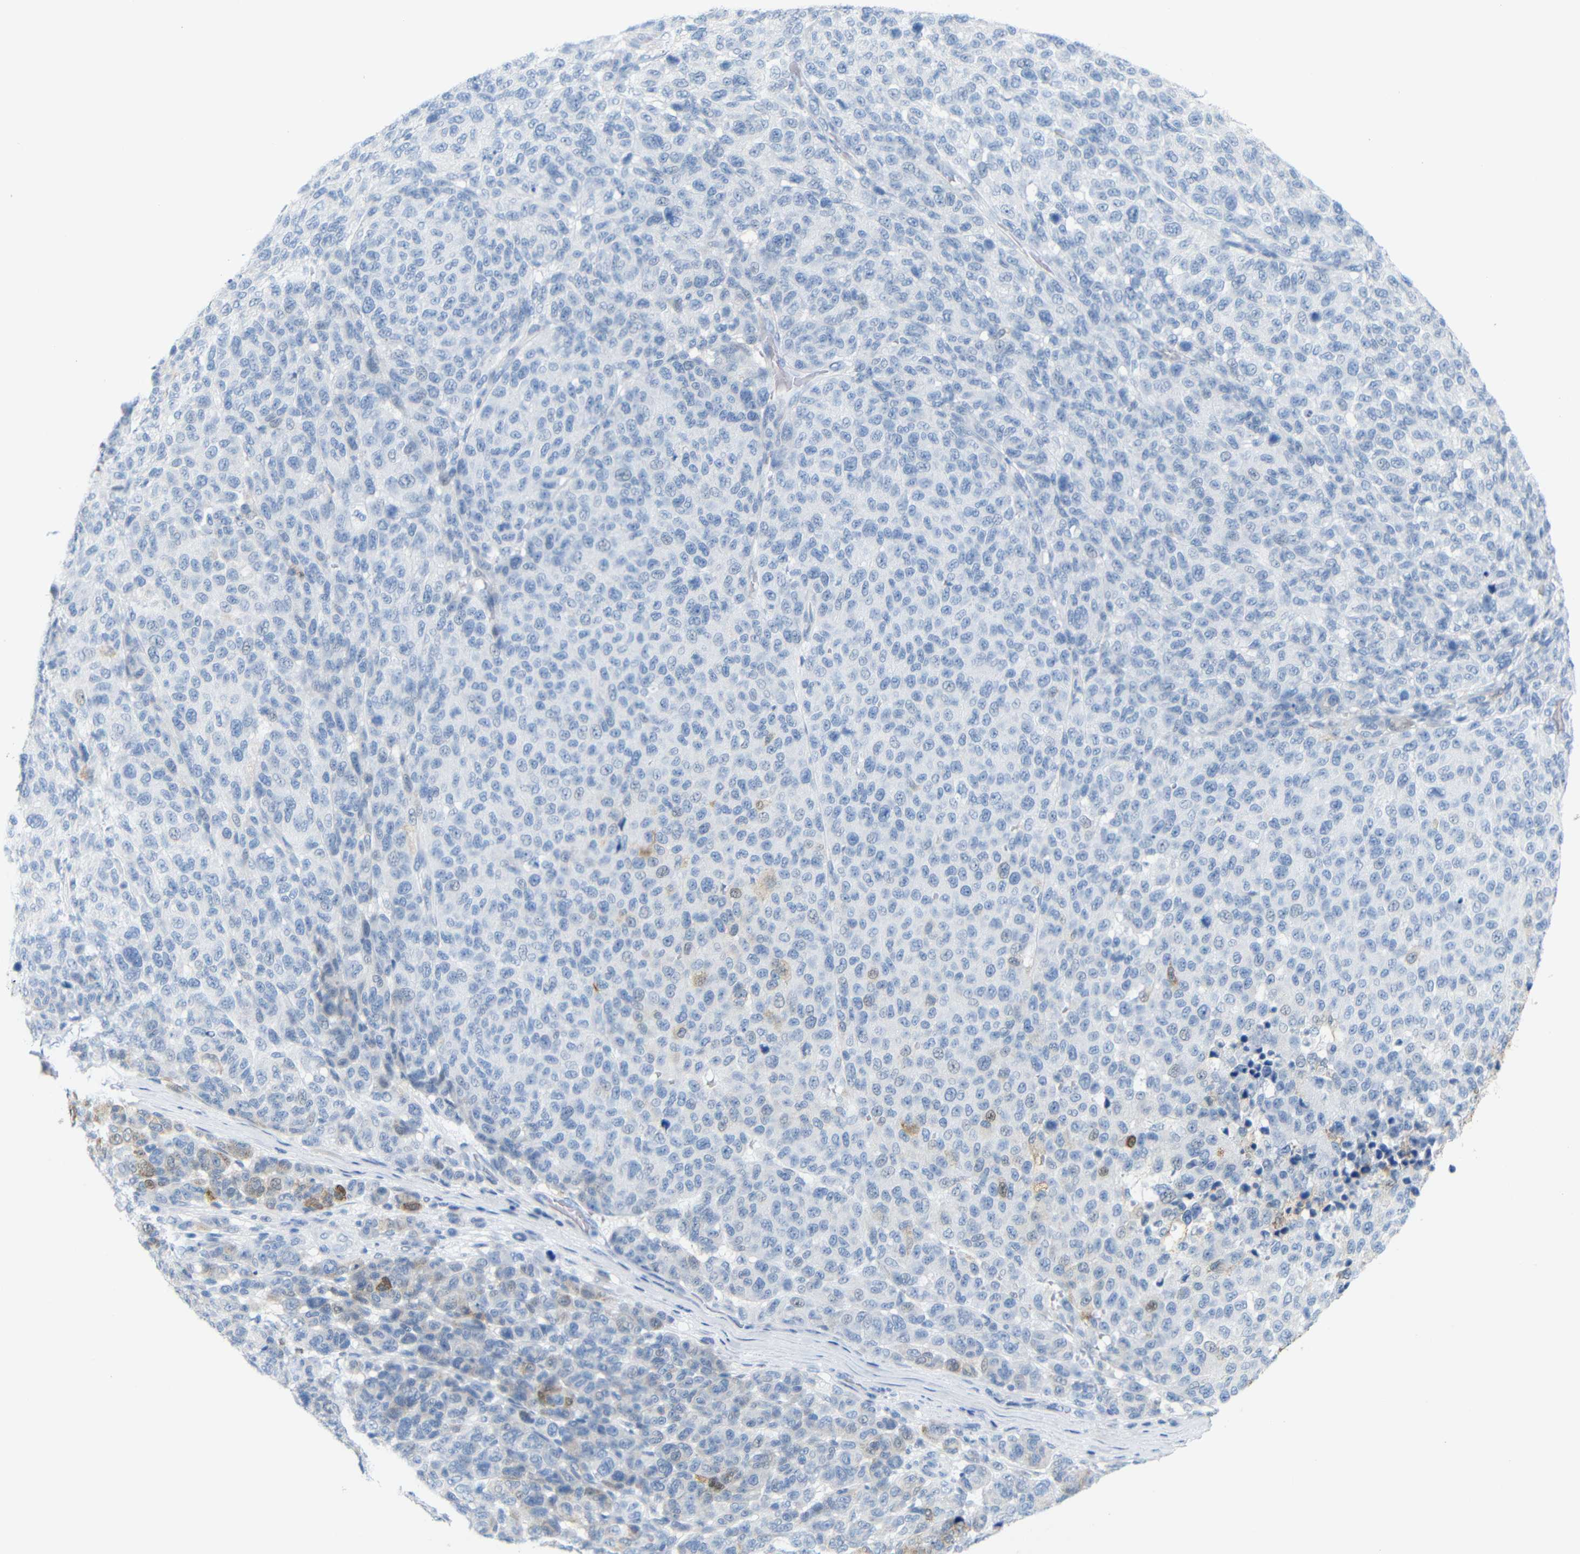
{"staining": {"intensity": "moderate", "quantity": "<25%", "location": "cytoplasmic/membranous"}, "tissue": "melanoma", "cell_type": "Tumor cells", "image_type": "cancer", "snomed": [{"axis": "morphology", "description": "Malignant melanoma, NOS"}, {"axis": "topography", "description": "Skin"}], "caption": "This is an image of IHC staining of melanoma, which shows moderate staining in the cytoplasmic/membranous of tumor cells.", "gene": "MT1A", "patient": {"sex": "male", "age": 59}}